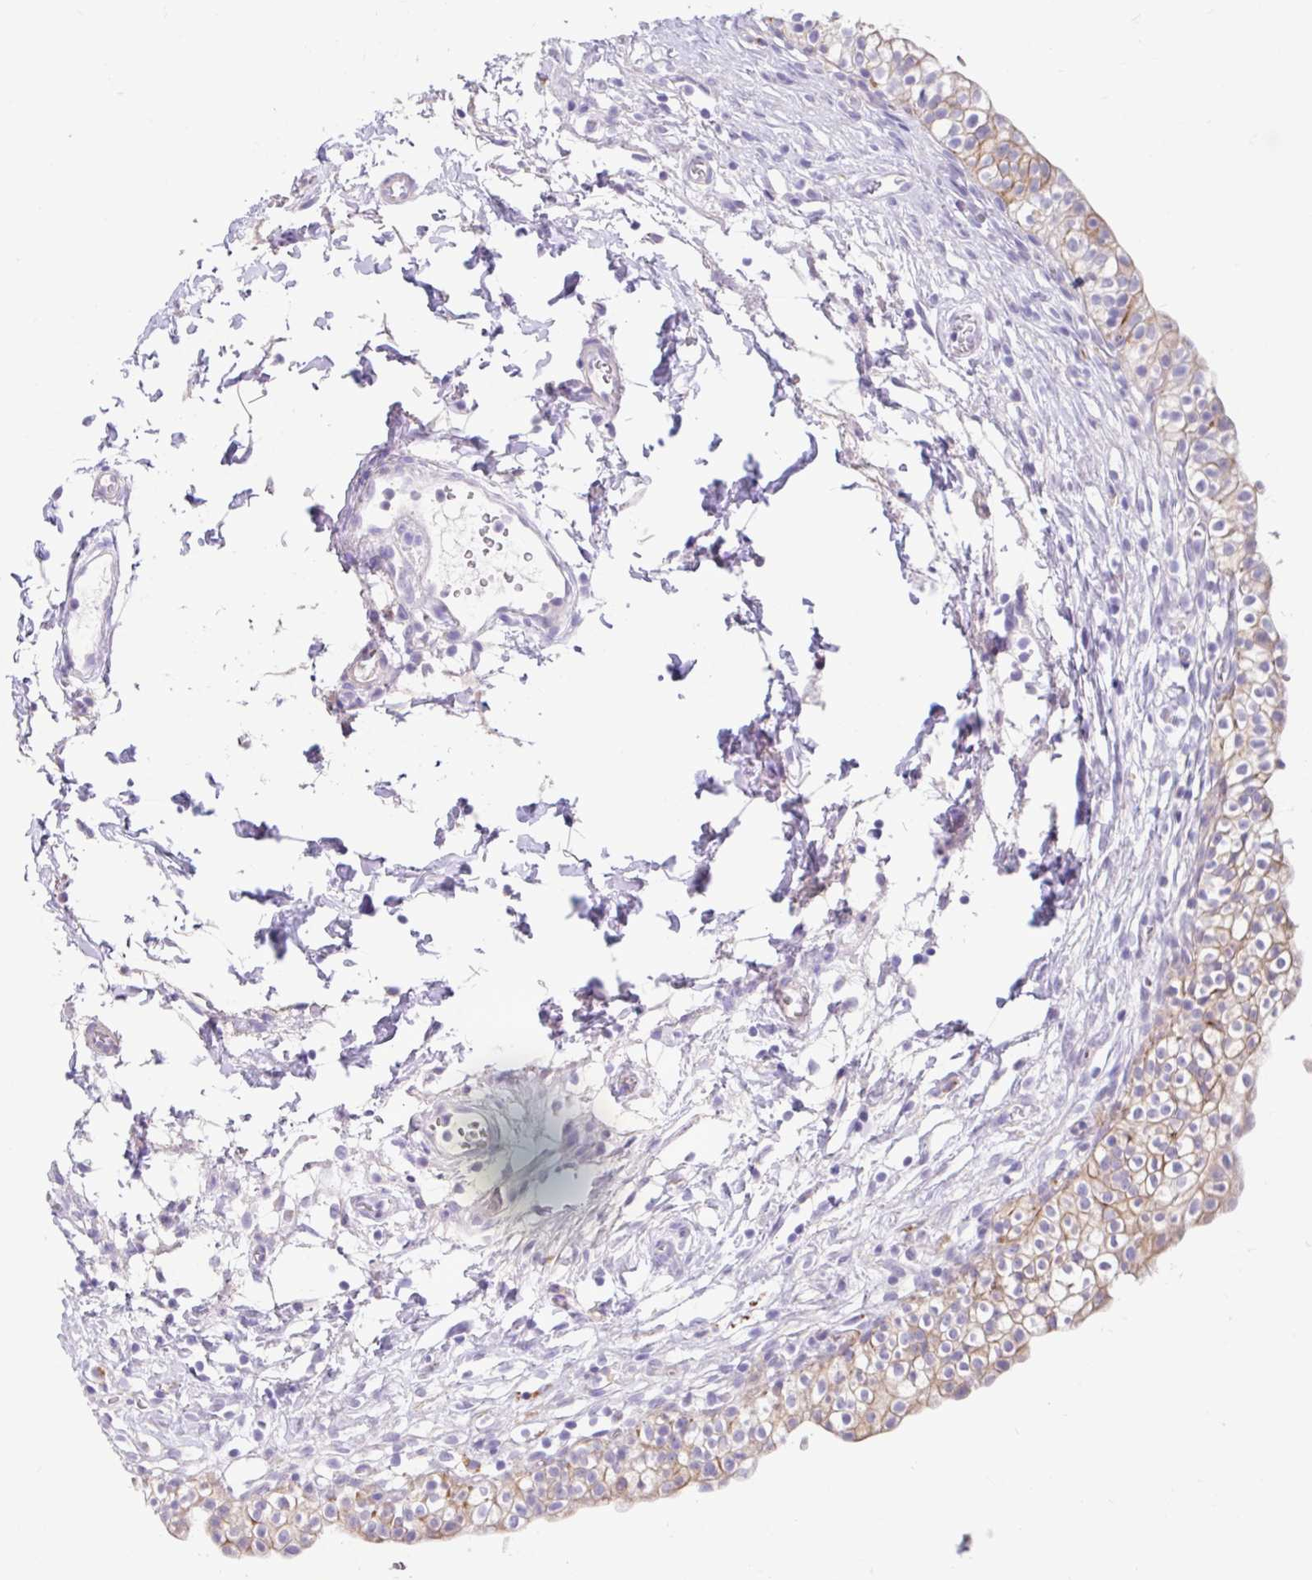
{"staining": {"intensity": "moderate", "quantity": "25%-75%", "location": "cytoplasmic/membranous"}, "tissue": "urinary bladder", "cell_type": "Urothelial cells", "image_type": "normal", "snomed": [{"axis": "morphology", "description": "Normal tissue, NOS"}, {"axis": "topography", "description": "Urinary bladder"}, {"axis": "topography", "description": "Peripheral nerve tissue"}], "caption": "Protein analysis of benign urinary bladder exhibits moderate cytoplasmic/membranous staining in approximately 25%-75% of urothelial cells.", "gene": "ZNF33A", "patient": {"sex": "male", "age": 55}}